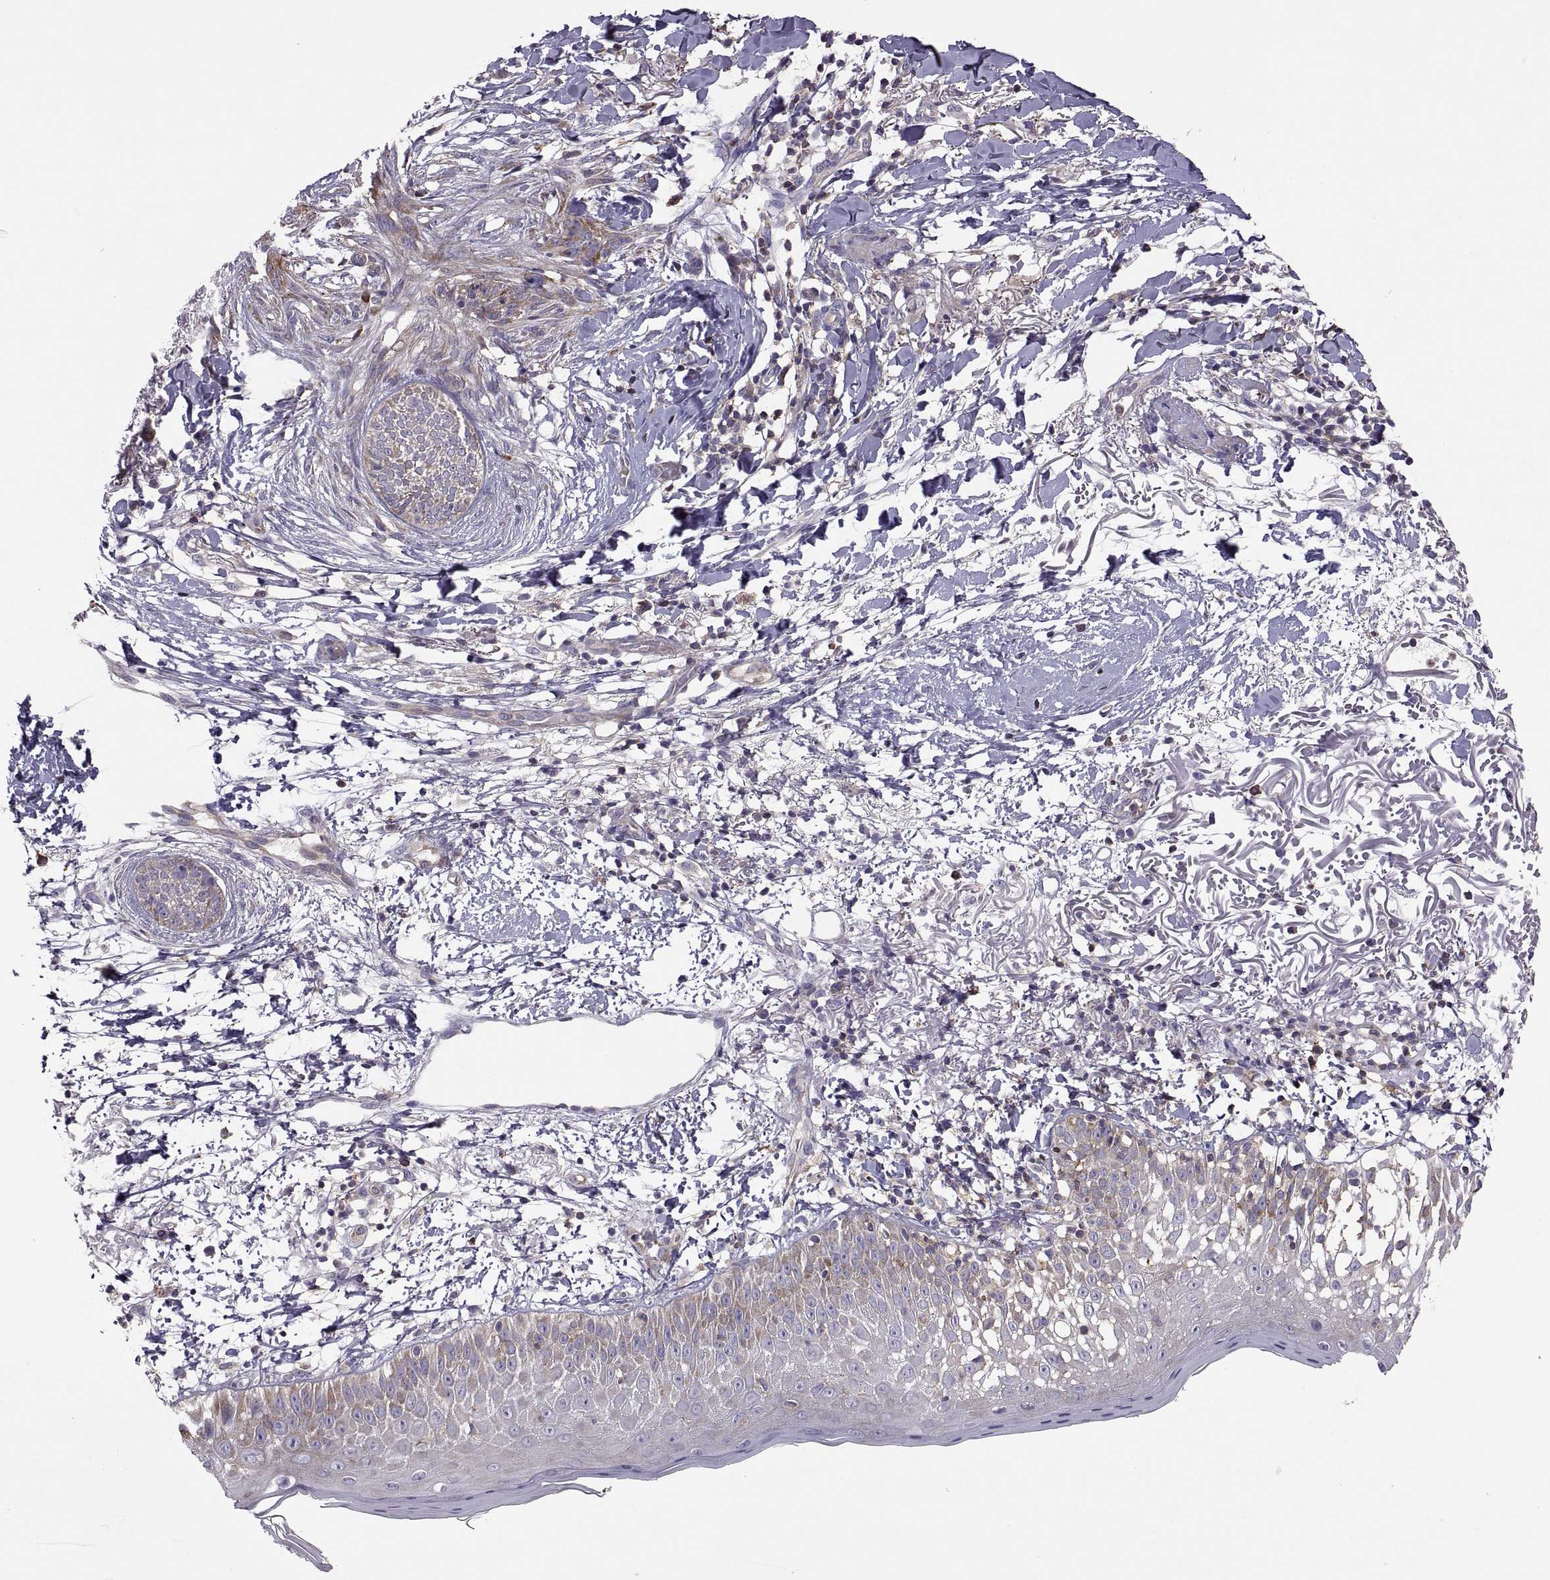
{"staining": {"intensity": "weak", "quantity": "25%-75%", "location": "cytoplasmic/membranous"}, "tissue": "skin cancer", "cell_type": "Tumor cells", "image_type": "cancer", "snomed": [{"axis": "morphology", "description": "Normal tissue, NOS"}, {"axis": "morphology", "description": "Basal cell carcinoma"}, {"axis": "topography", "description": "Skin"}], "caption": "Weak cytoplasmic/membranous positivity is present in approximately 25%-75% of tumor cells in skin cancer (basal cell carcinoma). The staining is performed using DAB (3,3'-diaminobenzidine) brown chromogen to label protein expression. The nuclei are counter-stained blue using hematoxylin.", "gene": "SPATA32", "patient": {"sex": "male", "age": 84}}